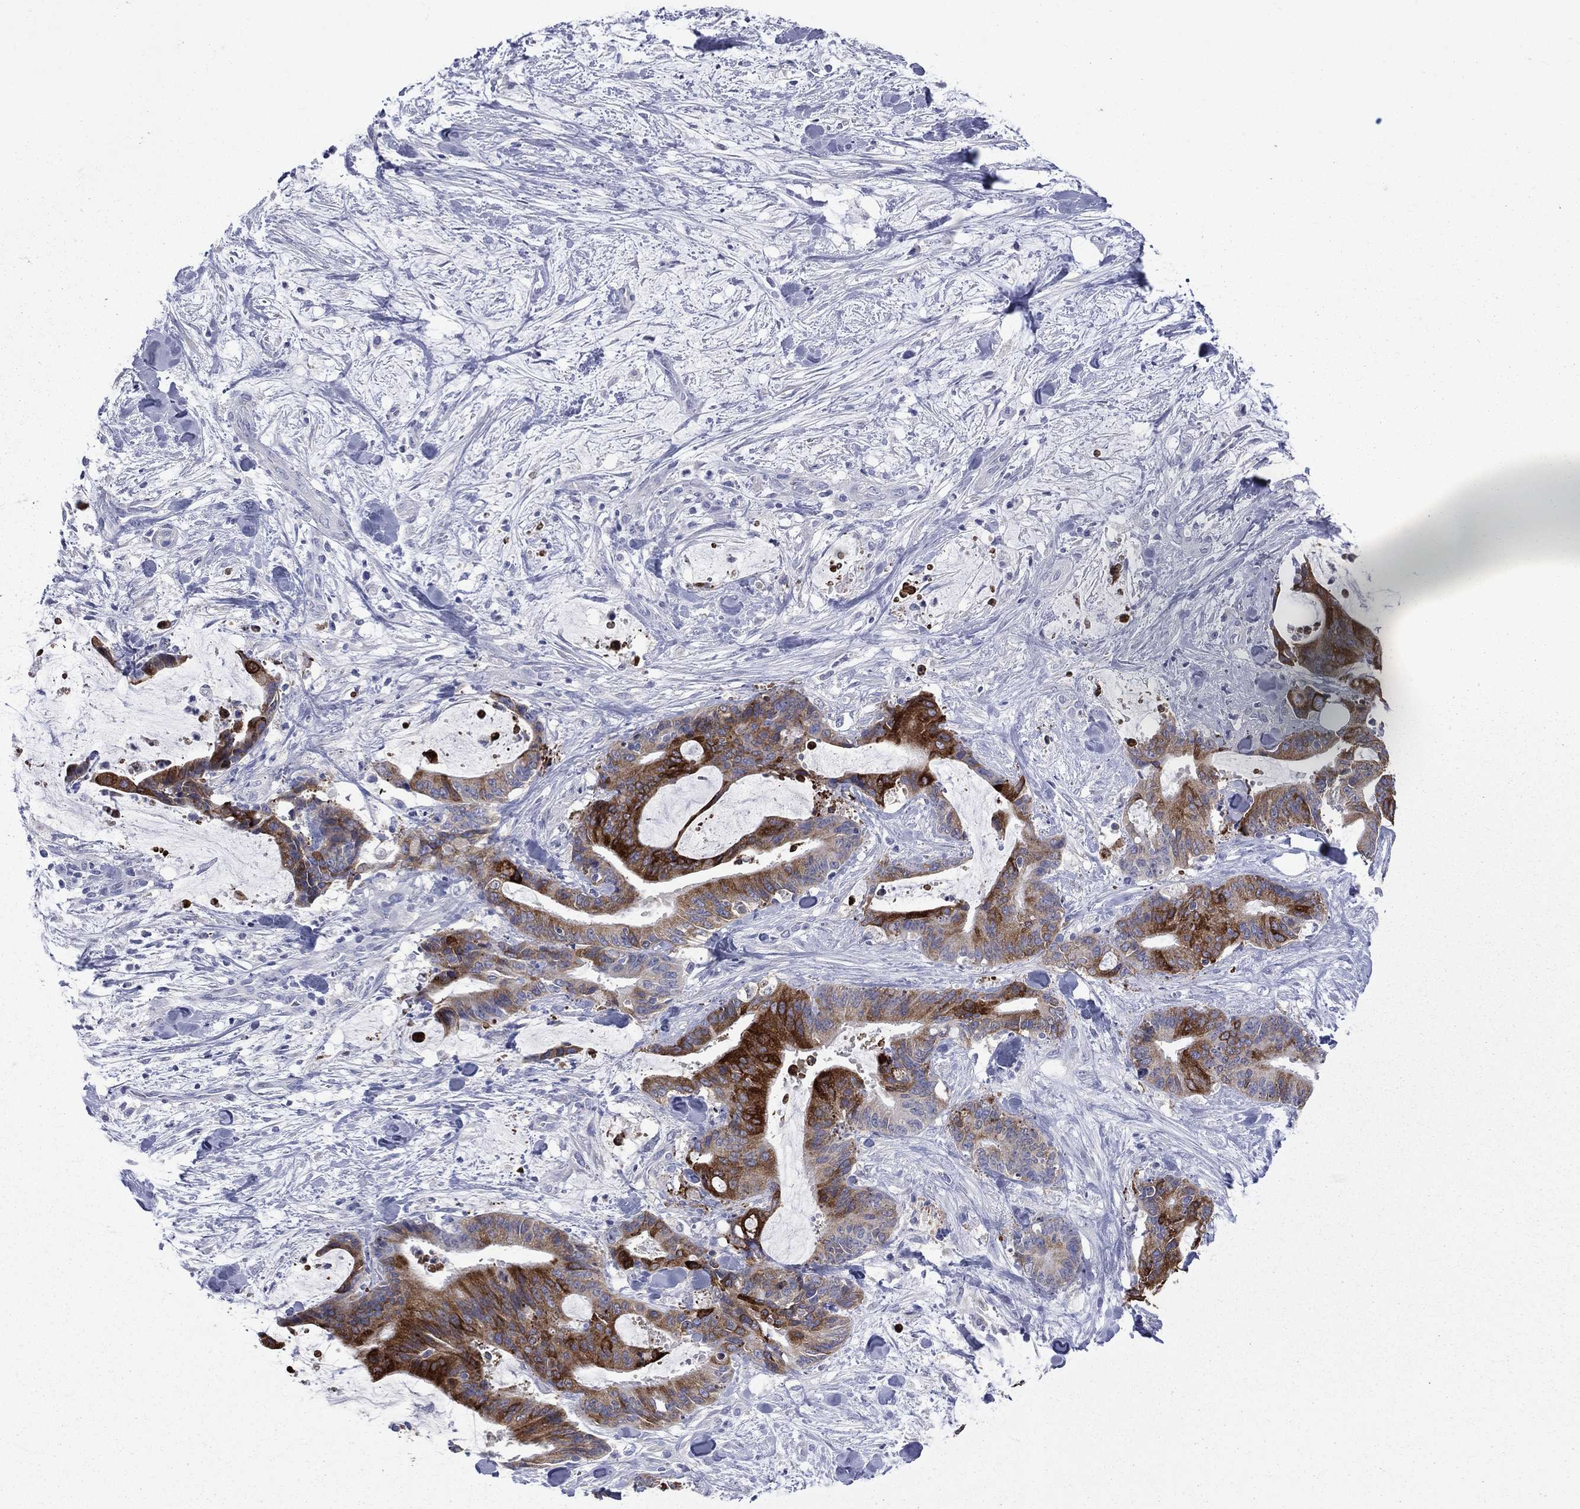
{"staining": {"intensity": "strong", "quantity": "25%-75%", "location": "cytoplasmic/membranous"}, "tissue": "liver cancer", "cell_type": "Tumor cells", "image_type": "cancer", "snomed": [{"axis": "morphology", "description": "Cholangiocarcinoma"}, {"axis": "topography", "description": "Liver"}], "caption": "A high-resolution micrograph shows immunohistochemistry (IHC) staining of liver cancer, which displays strong cytoplasmic/membranous positivity in about 25%-75% of tumor cells.", "gene": "CES2", "patient": {"sex": "female", "age": 73}}